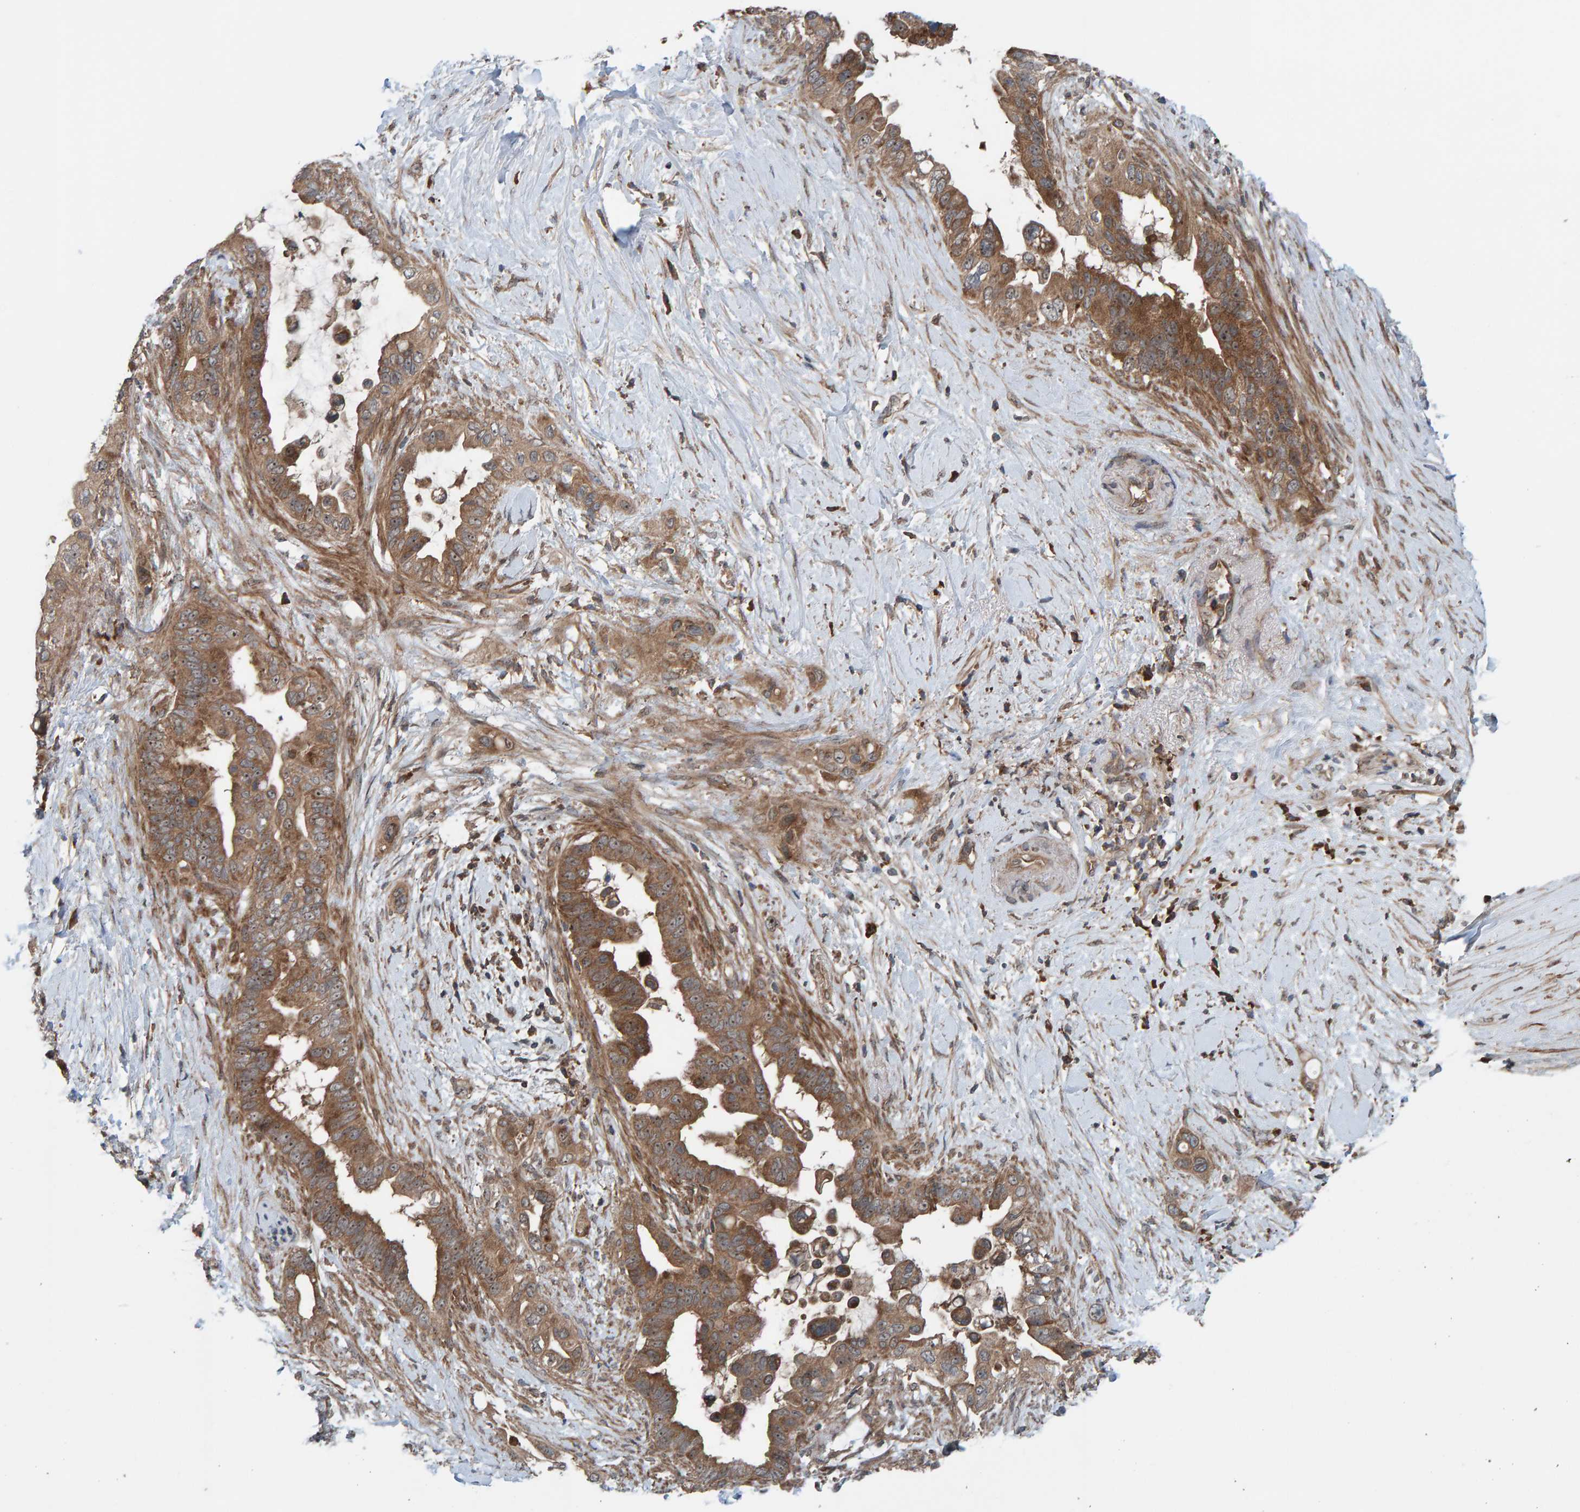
{"staining": {"intensity": "moderate", "quantity": ">75%", "location": "cytoplasmic/membranous"}, "tissue": "pancreatic cancer", "cell_type": "Tumor cells", "image_type": "cancer", "snomed": [{"axis": "morphology", "description": "Adenocarcinoma, NOS"}, {"axis": "topography", "description": "Pancreas"}], "caption": "Immunohistochemical staining of human pancreatic cancer exhibits medium levels of moderate cytoplasmic/membranous protein expression in about >75% of tumor cells. (IHC, brightfield microscopy, high magnification).", "gene": "CUEDC1", "patient": {"sex": "female", "age": 56}}